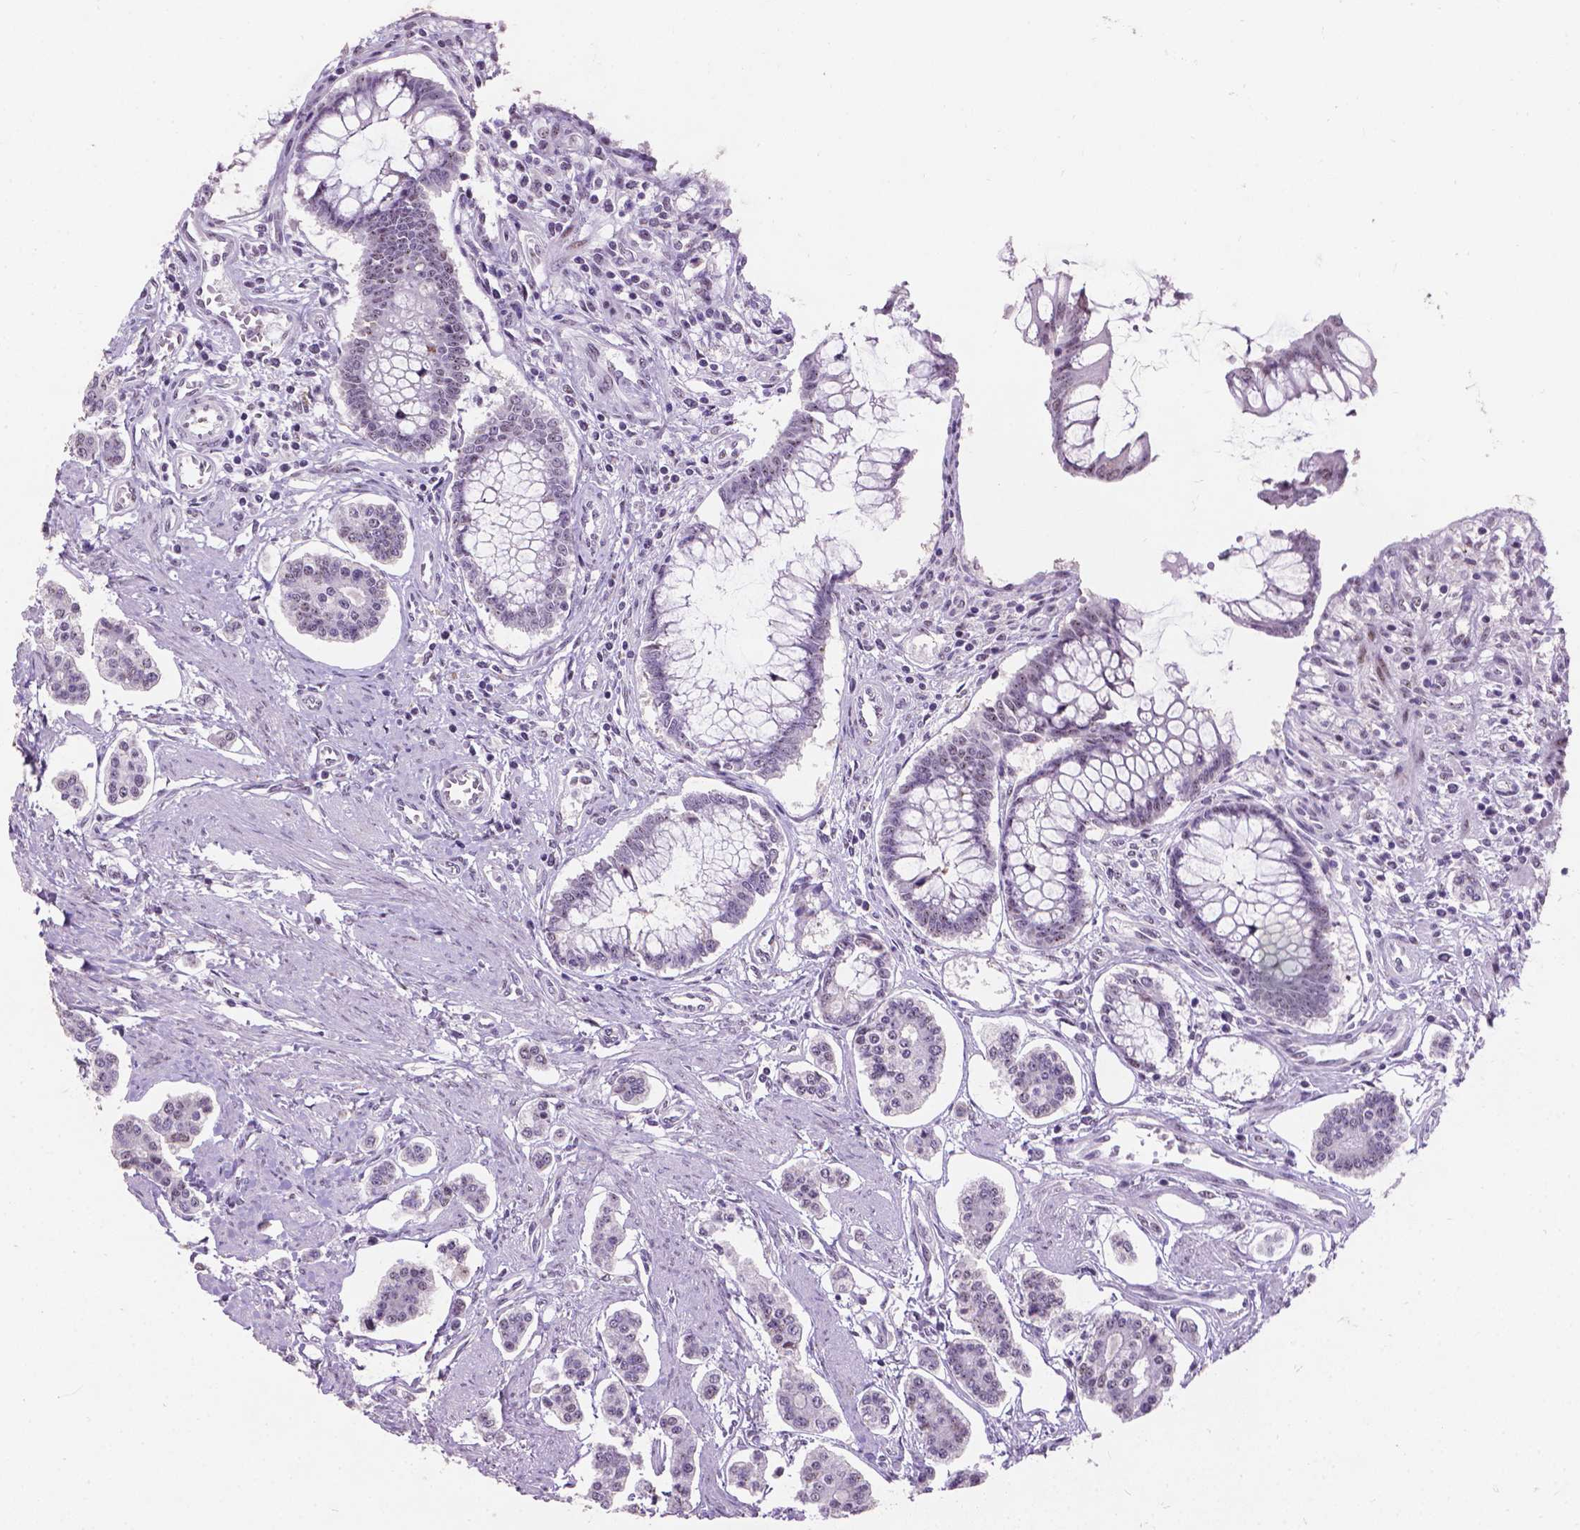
{"staining": {"intensity": "negative", "quantity": "none", "location": "none"}, "tissue": "carcinoid", "cell_type": "Tumor cells", "image_type": "cancer", "snomed": [{"axis": "morphology", "description": "Carcinoid, malignant, NOS"}, {"axis": "topography", "description": "Small intestine"}], "caption": "Carcinoid was stained to show a protein in brown. There is no significant staining in tumor cells. (Stains: DAB (3,3'-diaminobenzidine) IHC with hematoxylin counter stain, Microscopy: brightfield microscopy at high magnification).", "gene": "COIL", "patient": {"sex": "female", "age": 65}}